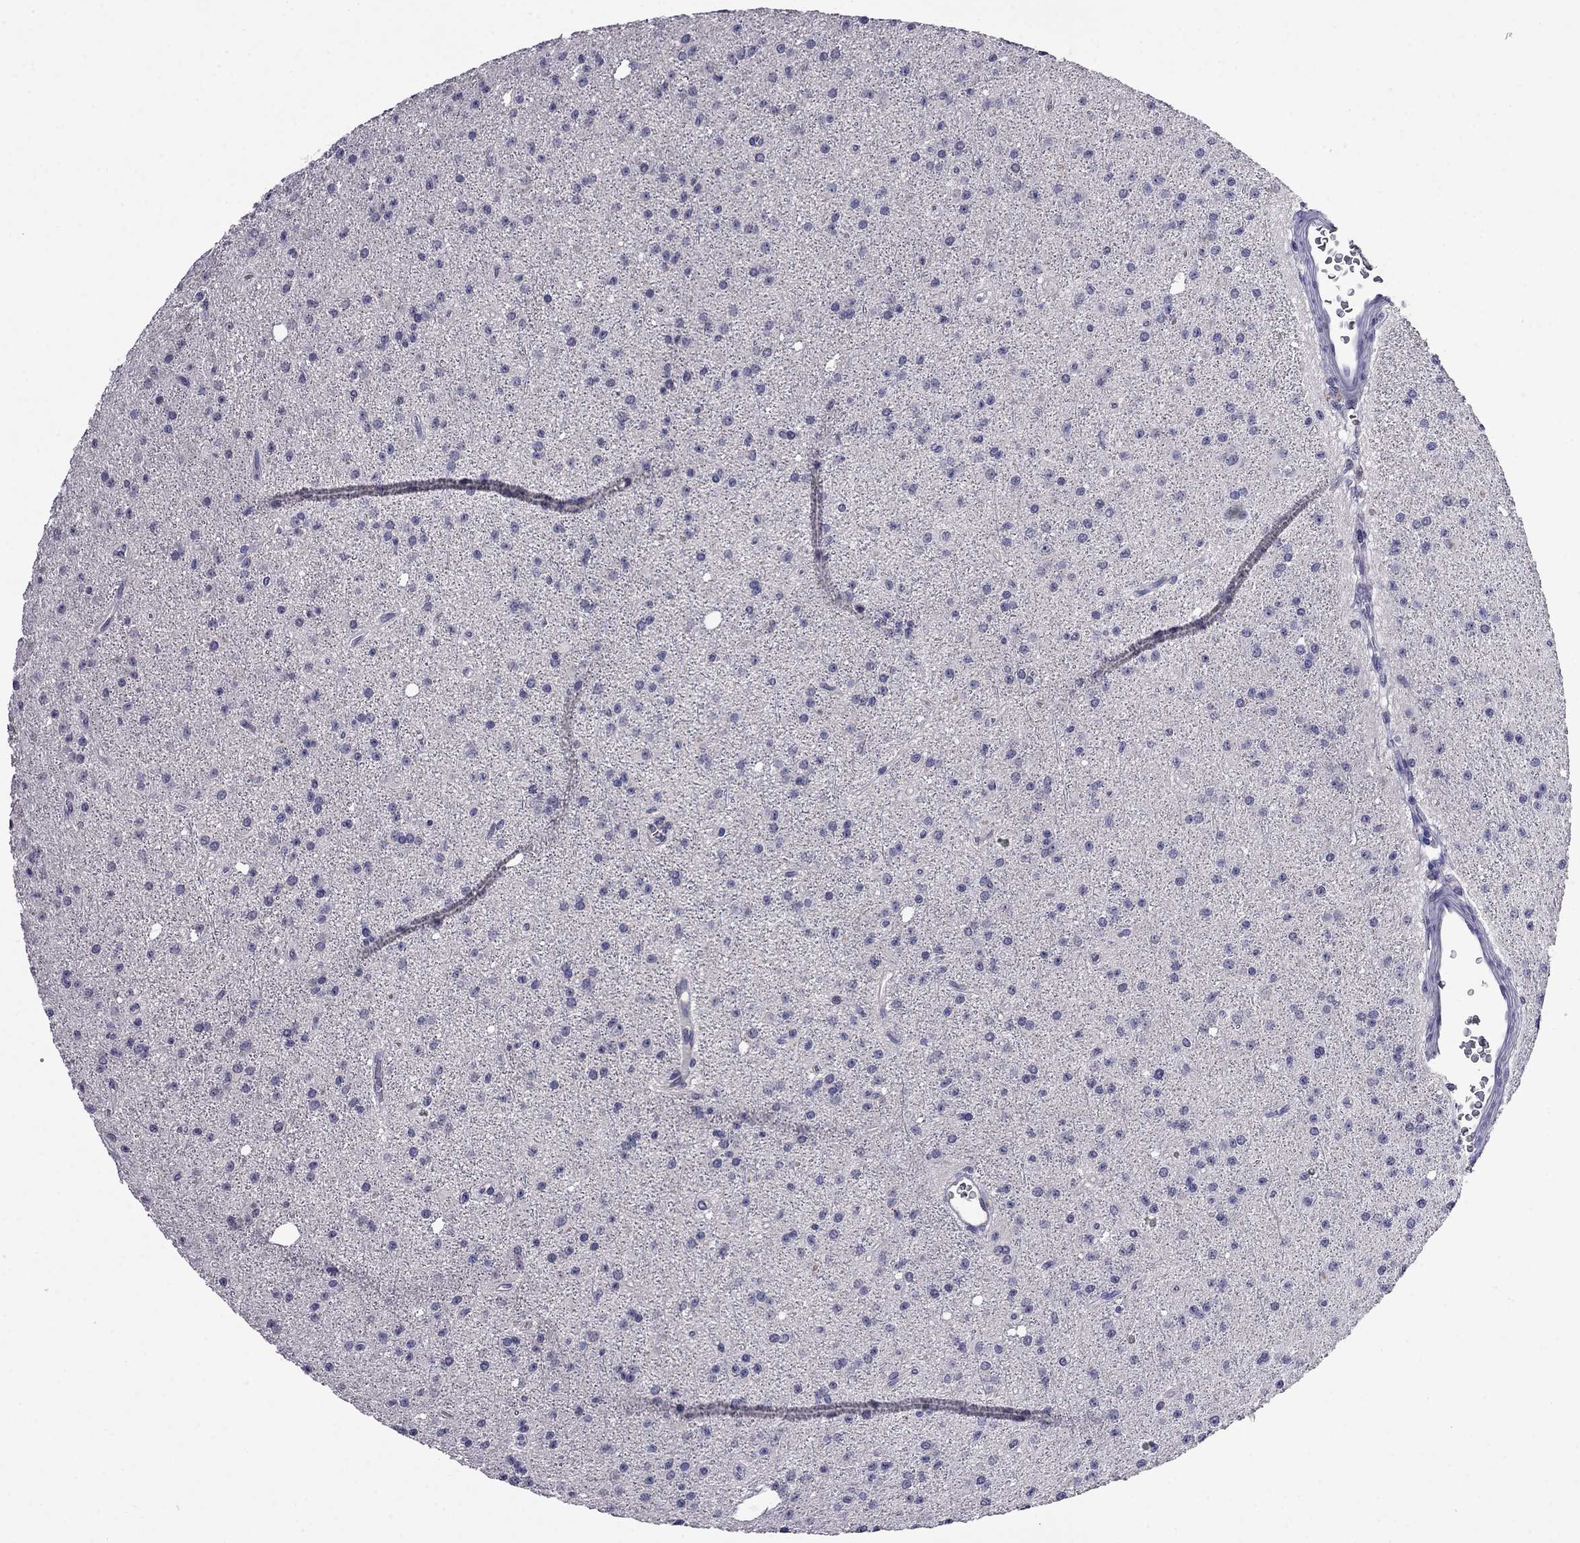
{"staining": {"intensity": "negative", "quantity": "none", "location": "none"}, "tissue": "glioma", "cell_type": "Tumor cells", "image_type": "cancer", "snomed": [{"axis": "morphology", "description": "Glioma, malignant, Low grade"}, {"axis": "topography", "description": "Brain"}], "caption": "Malignant low-grade glioma stained for a protein using immunohistochemistry displays no expression tumor cells.", "gene": "STAR", "patient": {"sex": "male", "age": 27}}